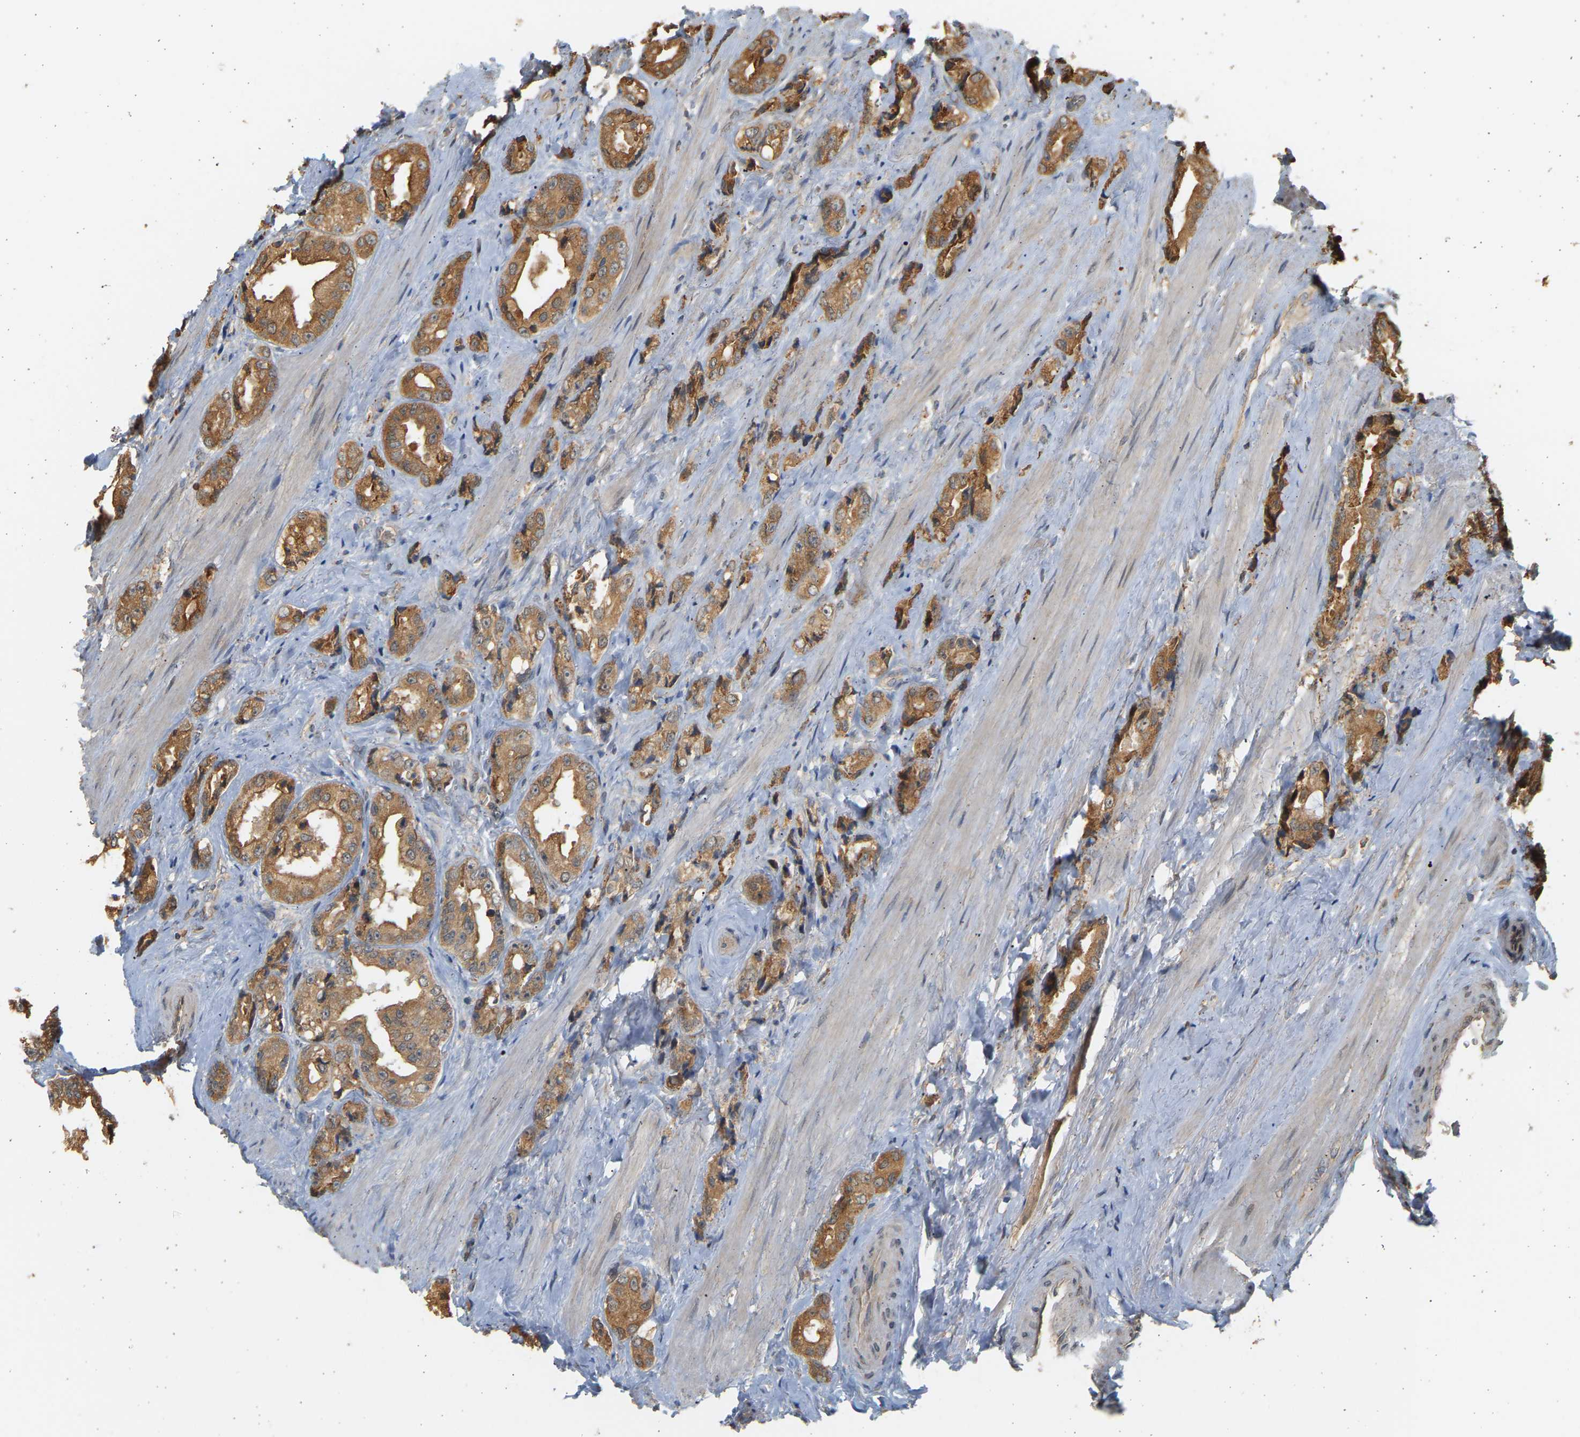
{"staining": {"intensity": "moderate", "quantity": ">75%", "location": "cytoplasmic/membranous"}, "tissue": "prostate cancer", "cell_type": "Tumor cells", "image_type": "cancer", "snomed": [{"axis": "morphology", "description": "Adenocarcinoma, High grade"}, {"axis": "topography", "description": "Prostate"}], "caption": "The immunohistochemical stain highlights moderate cytoplasmic/membranous positivity in tumor cells of prostate cancer (high-grade adenocarcinoma) tissue.", "gene": "B4GALT6", "patient": {"sex": "male", "age": 61}}